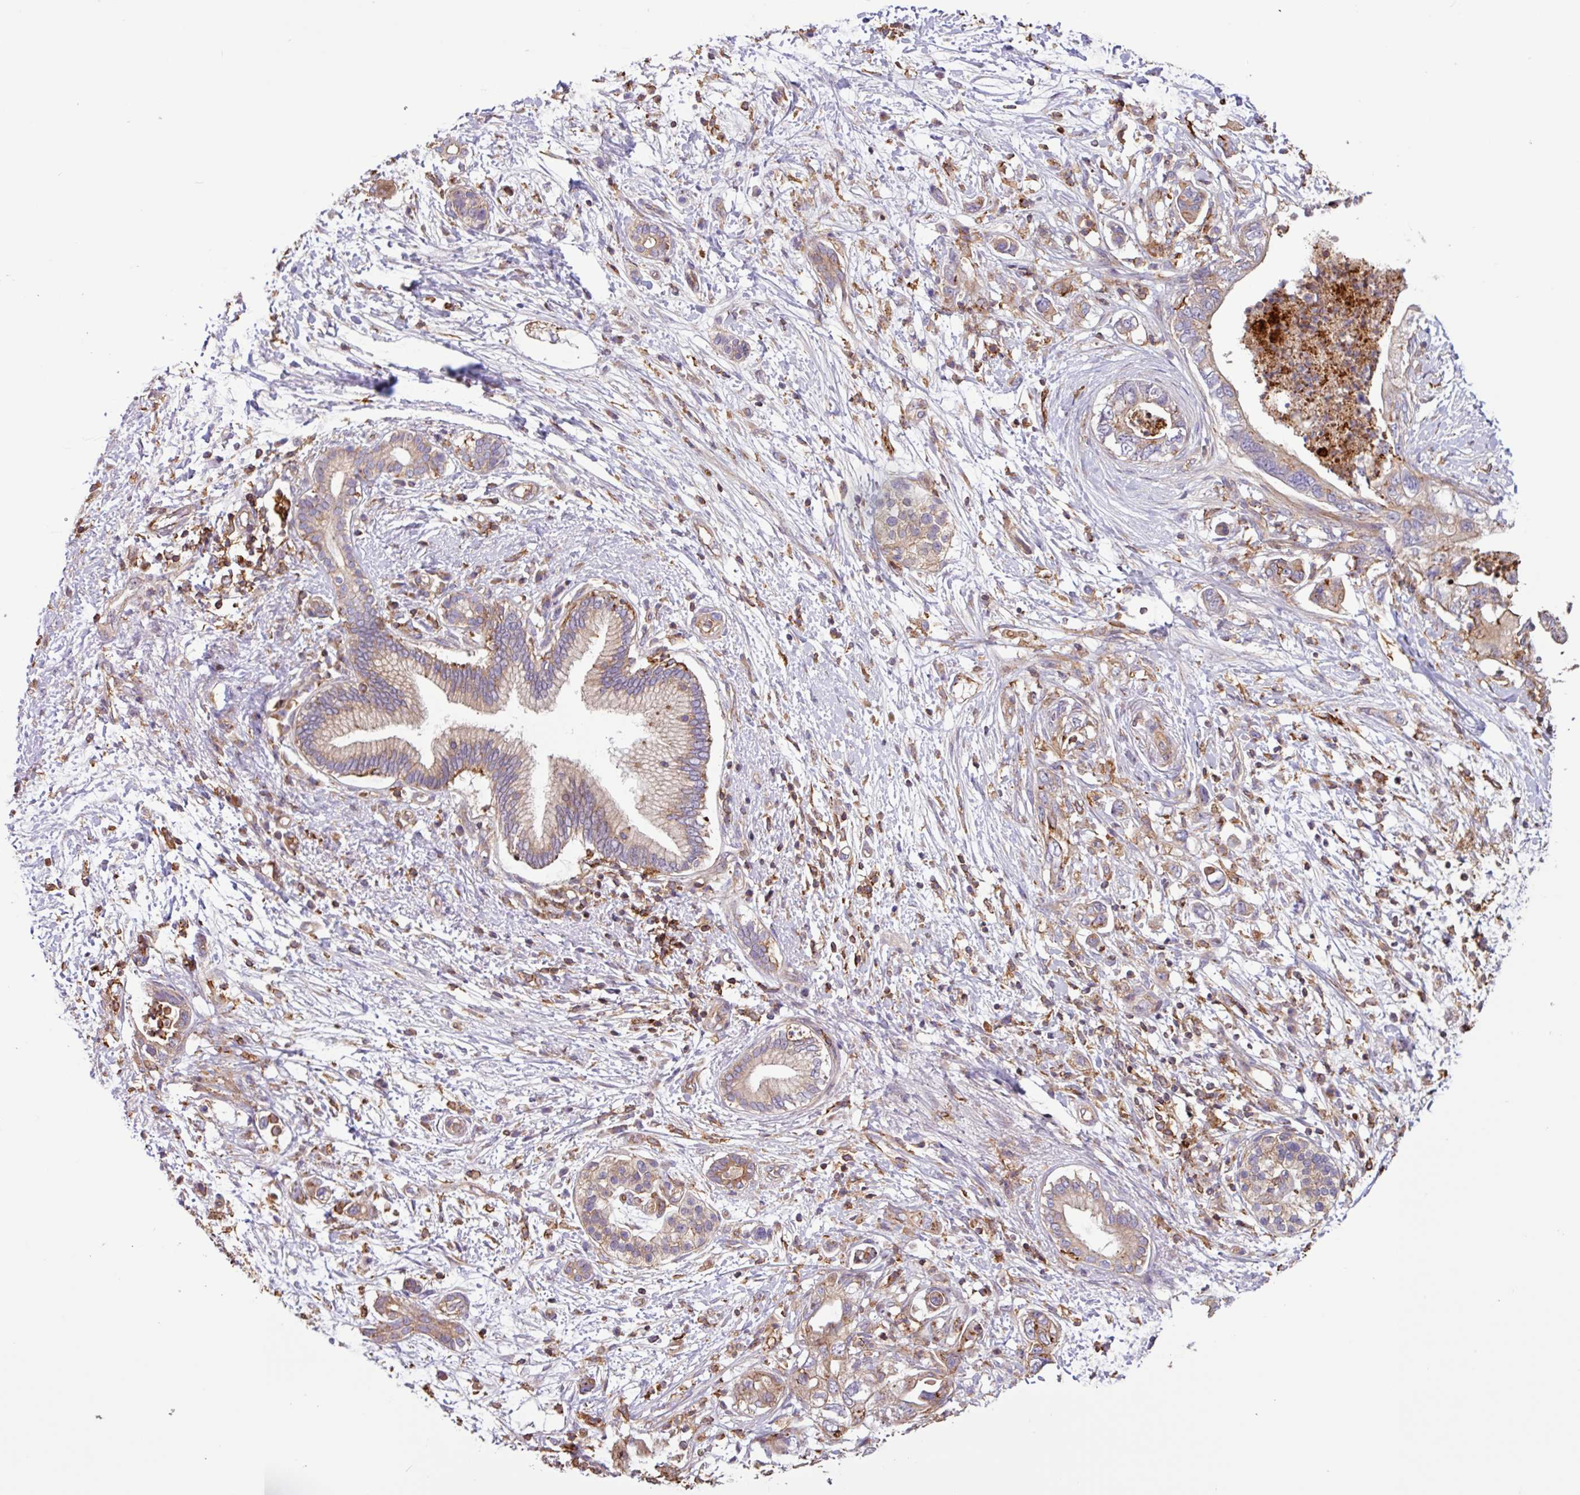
{"staining": {"intensity": "weak", "quantity": ">75%", "location": "cytoplasmic/membranous"}, "tissue": "pancreatic cancer", "cell_type": "Tumor cells", "image_type": "cancer", "snomed": [{"axis": "morphology", "description": "Adenocarcinoma, NOS"}, {"axis": "topography", "description": "Pancreas"}], "caption": "Tumor cells display weak cytoplasmic/membranous expression in about >75% of cells in pancreatic cancer (adenocarcinoma). (DAB (3,3'-diaminobenzidine) IHC, brown staining for protein, blue staining for nuclei).", "gene": "ACTR3", "patient": {"sex": "female", "age": 73}}